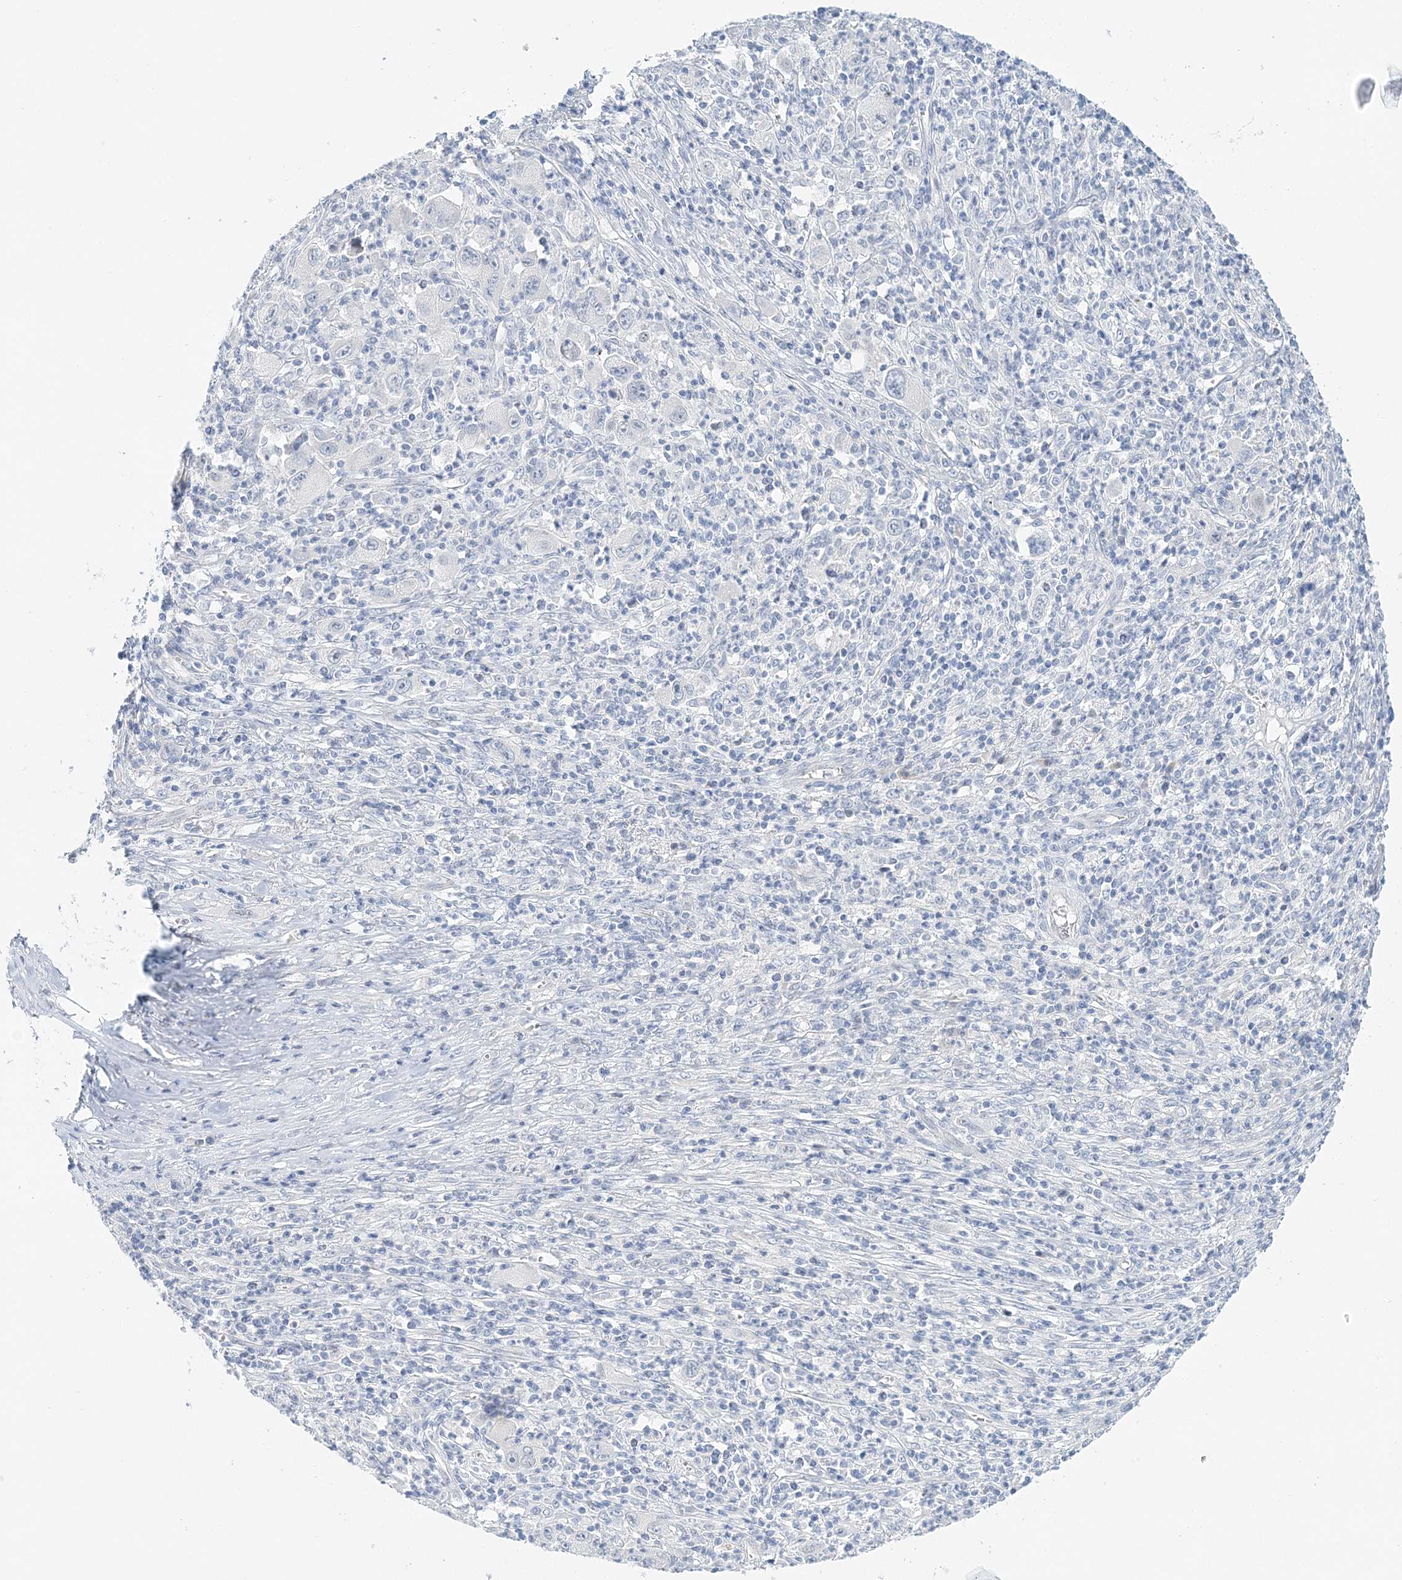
{"staining": {"intensity": "negative", "quantity": "none", "location": "none"}, "tissue": "melanoma", "cell_type": "Tumor cells", "image_type": "cancer", "snomed": [{"axis": "morphology", "description": "Malignant melanoma, Metastatic site"}, {"axis": "topography", "description": "Skin"}], "caption": "This is an IHC photomicrograph of human malignant melanoma (metastatic site). There is no expression in tumor cells.", "gene": "VILL", "patient": {"sex": "female", "age": 56}}